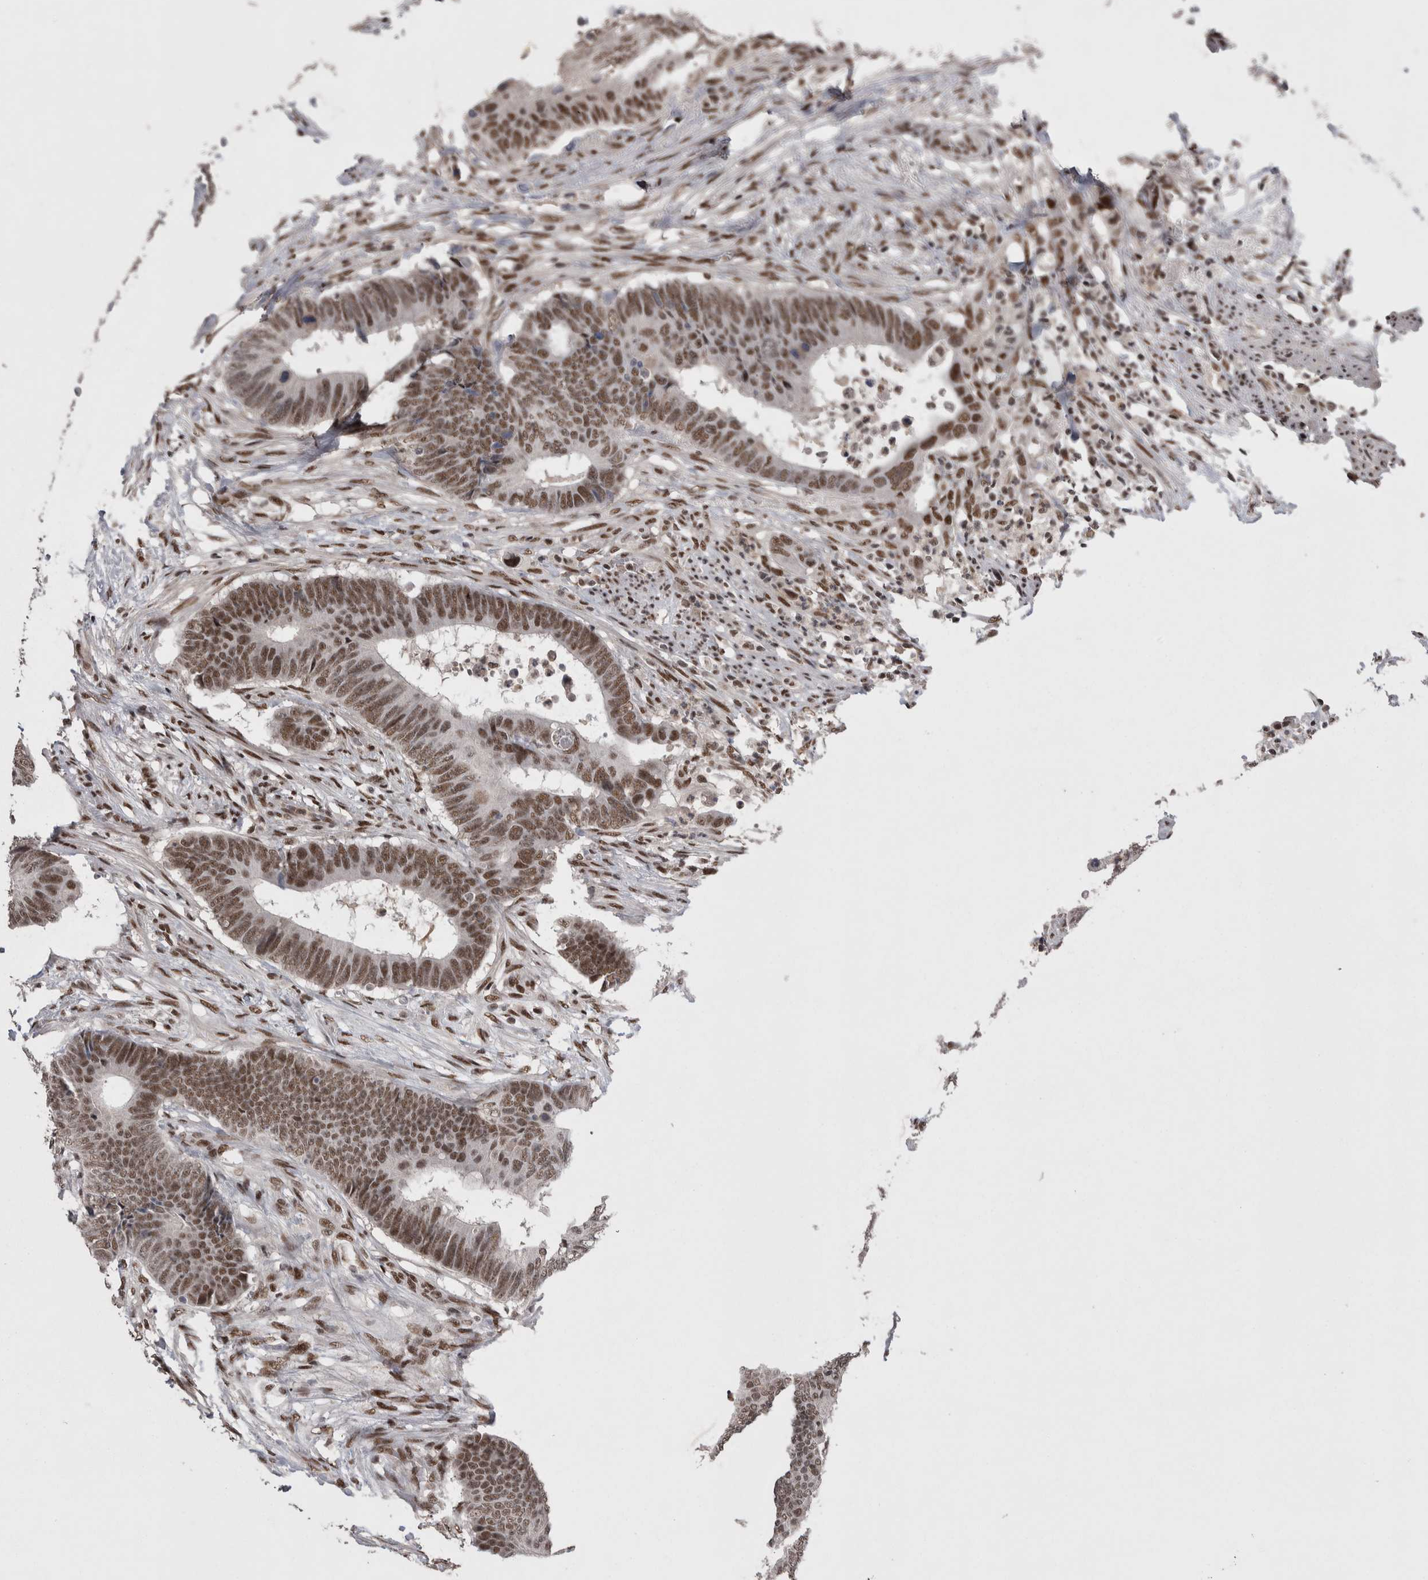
{"staining": {"intensity": "moderate", "quantity": ">75%", "location": "nuclear"}, "tissue": "colorectal cancer", "cell_type": "Tumor cells", "image_type": "cancer", "snomed": [{"axis": "morphology", "description": "Adenocarcinoma, NOS"}, {"axis": "topography", "description": "Colon"}], "caption": "IHC (DAB) staining of human colorectal adenocarcinoma exhibits moderate nuclear protein expression in about >75% of tumor cells.", "gene": "DMTF1", "patient": {"sex": "male", "age": 56}}